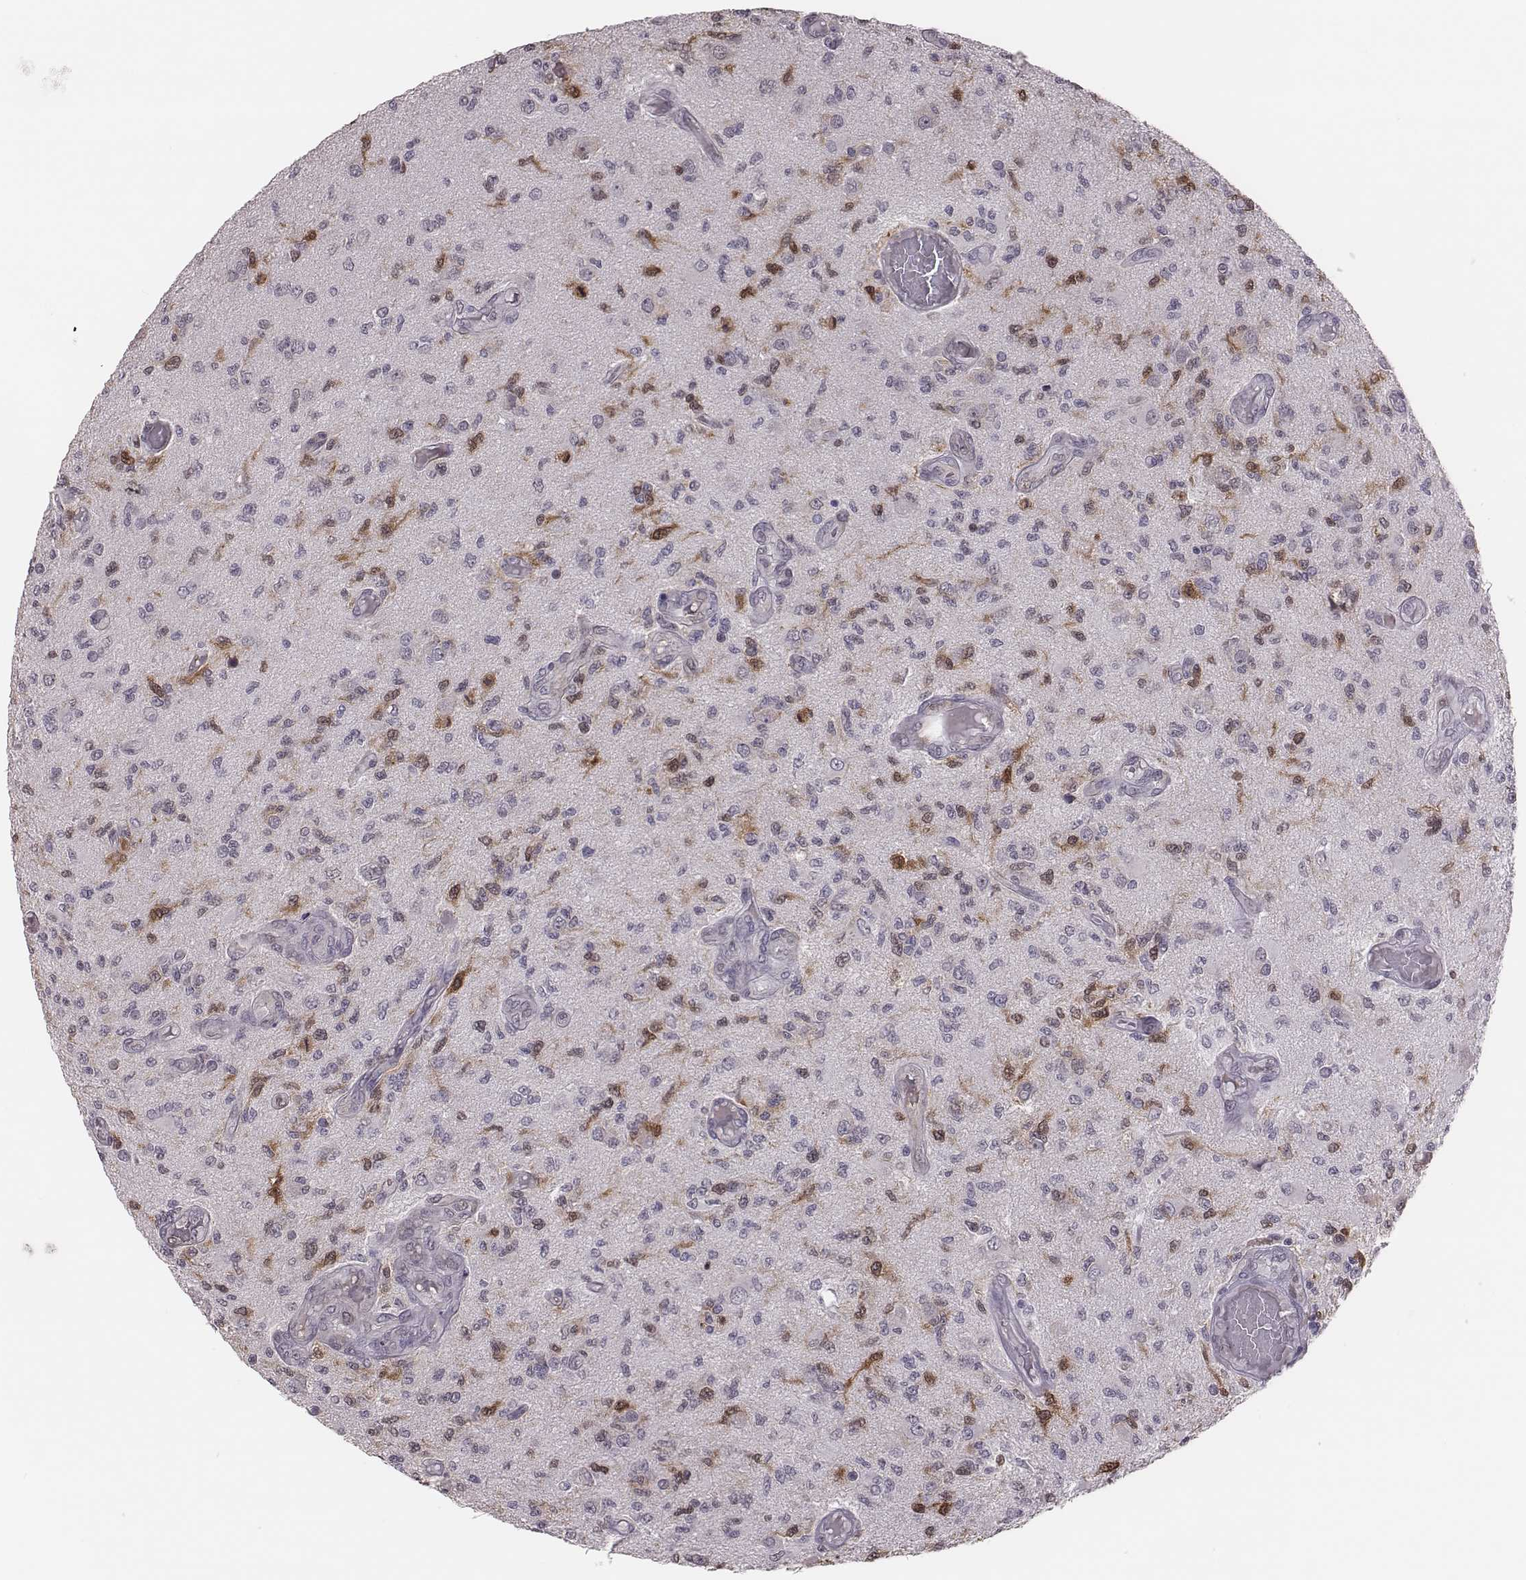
{"staining": {"intensity": "moderate", "quantity": "<25%", "location": "cytoplasmic/membranous,nuclear"}, "tissue": "glioma", "cell_type": "Tumor cells", "image_type": "cancer", "snomed": [{"axis": "morphology", "description": "Glioma, malignant, High grade"}, {"axis": "topography", "description": "Brain"}], "caption": "IHC (DAB) staining of malignant high-grade glioma displays moderate cytoplasmic/membranous and nuclear protein positivity in approximately <25% of tumor cells.", "gene": "PBK", "patient": {"sex": "female", "age": 63}}